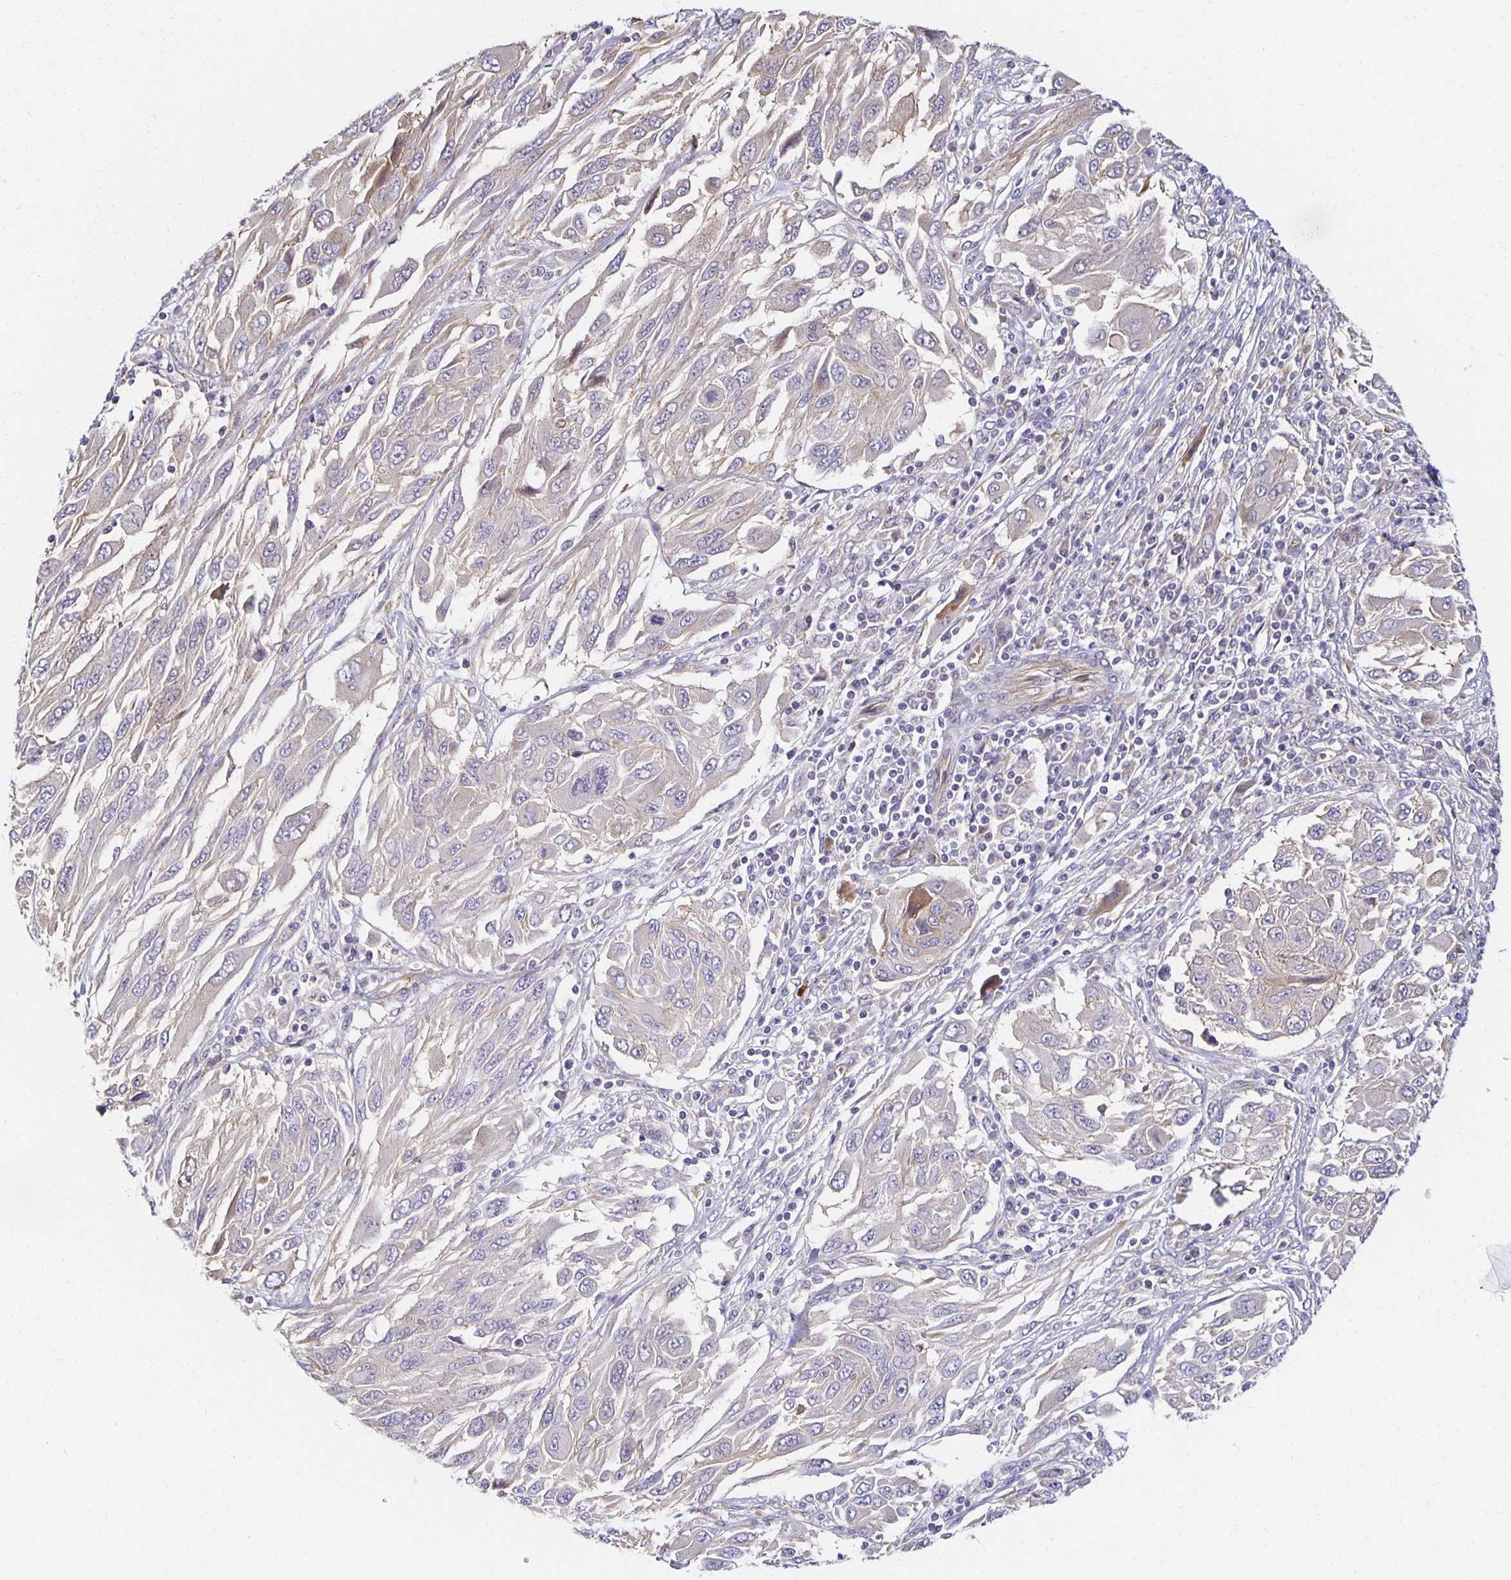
{"staining": {"intensity": "negative", "quantity": "none", "location": "none"}, "tissue": "melanoma", "cell_type": "Tumor cells", "image_type": "cancer", "snomed": [{"axis": "morphology", "description": "Malignant melanoma, NOS"}, {"axis": "topography", "description": "Skin"}], "caption": "Human melanoma stained for a protein using IHC shows no positivity in tumor cells.", "gene": "SORL1", "patient": {"sex": "female", "age": 91}}